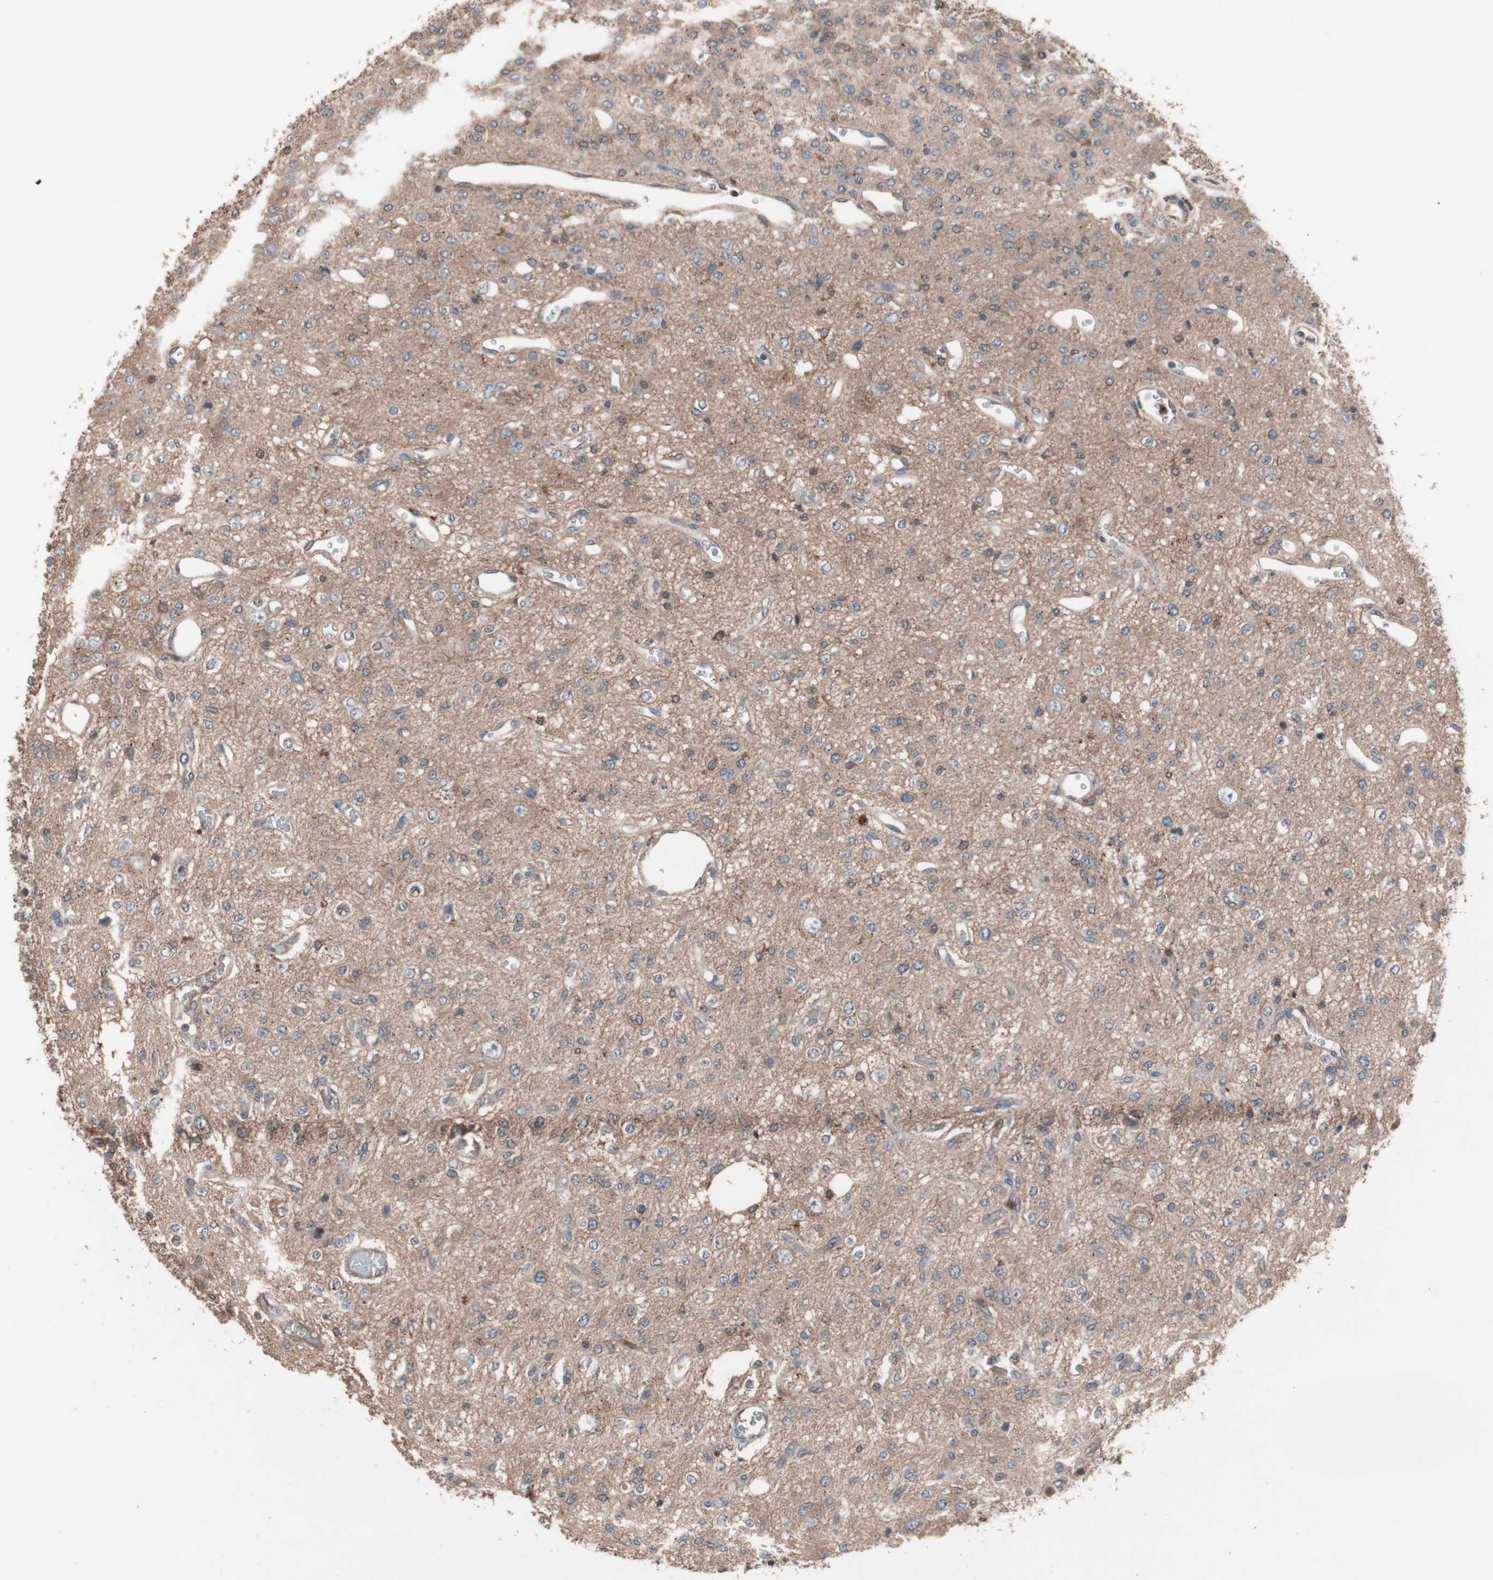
{"staining": {"intensity": "weak", "quantity": "<25%", "location": "cytoplasmic/membranous"}, "tissue": "glioma", "cell_type": "Tumor cells", "image_type": "cancer", "snomed": [{"axis": "morphology", "description": "Glioma, malignant, Low grade"}, {"axis": "topography", "description": "Brain"}], "caption": "Tumor cells are negative for brown protein staining in malignant glioma (low-grade).", "gene": "ATG7", "patient": {"sex": "male", "age": 38}}